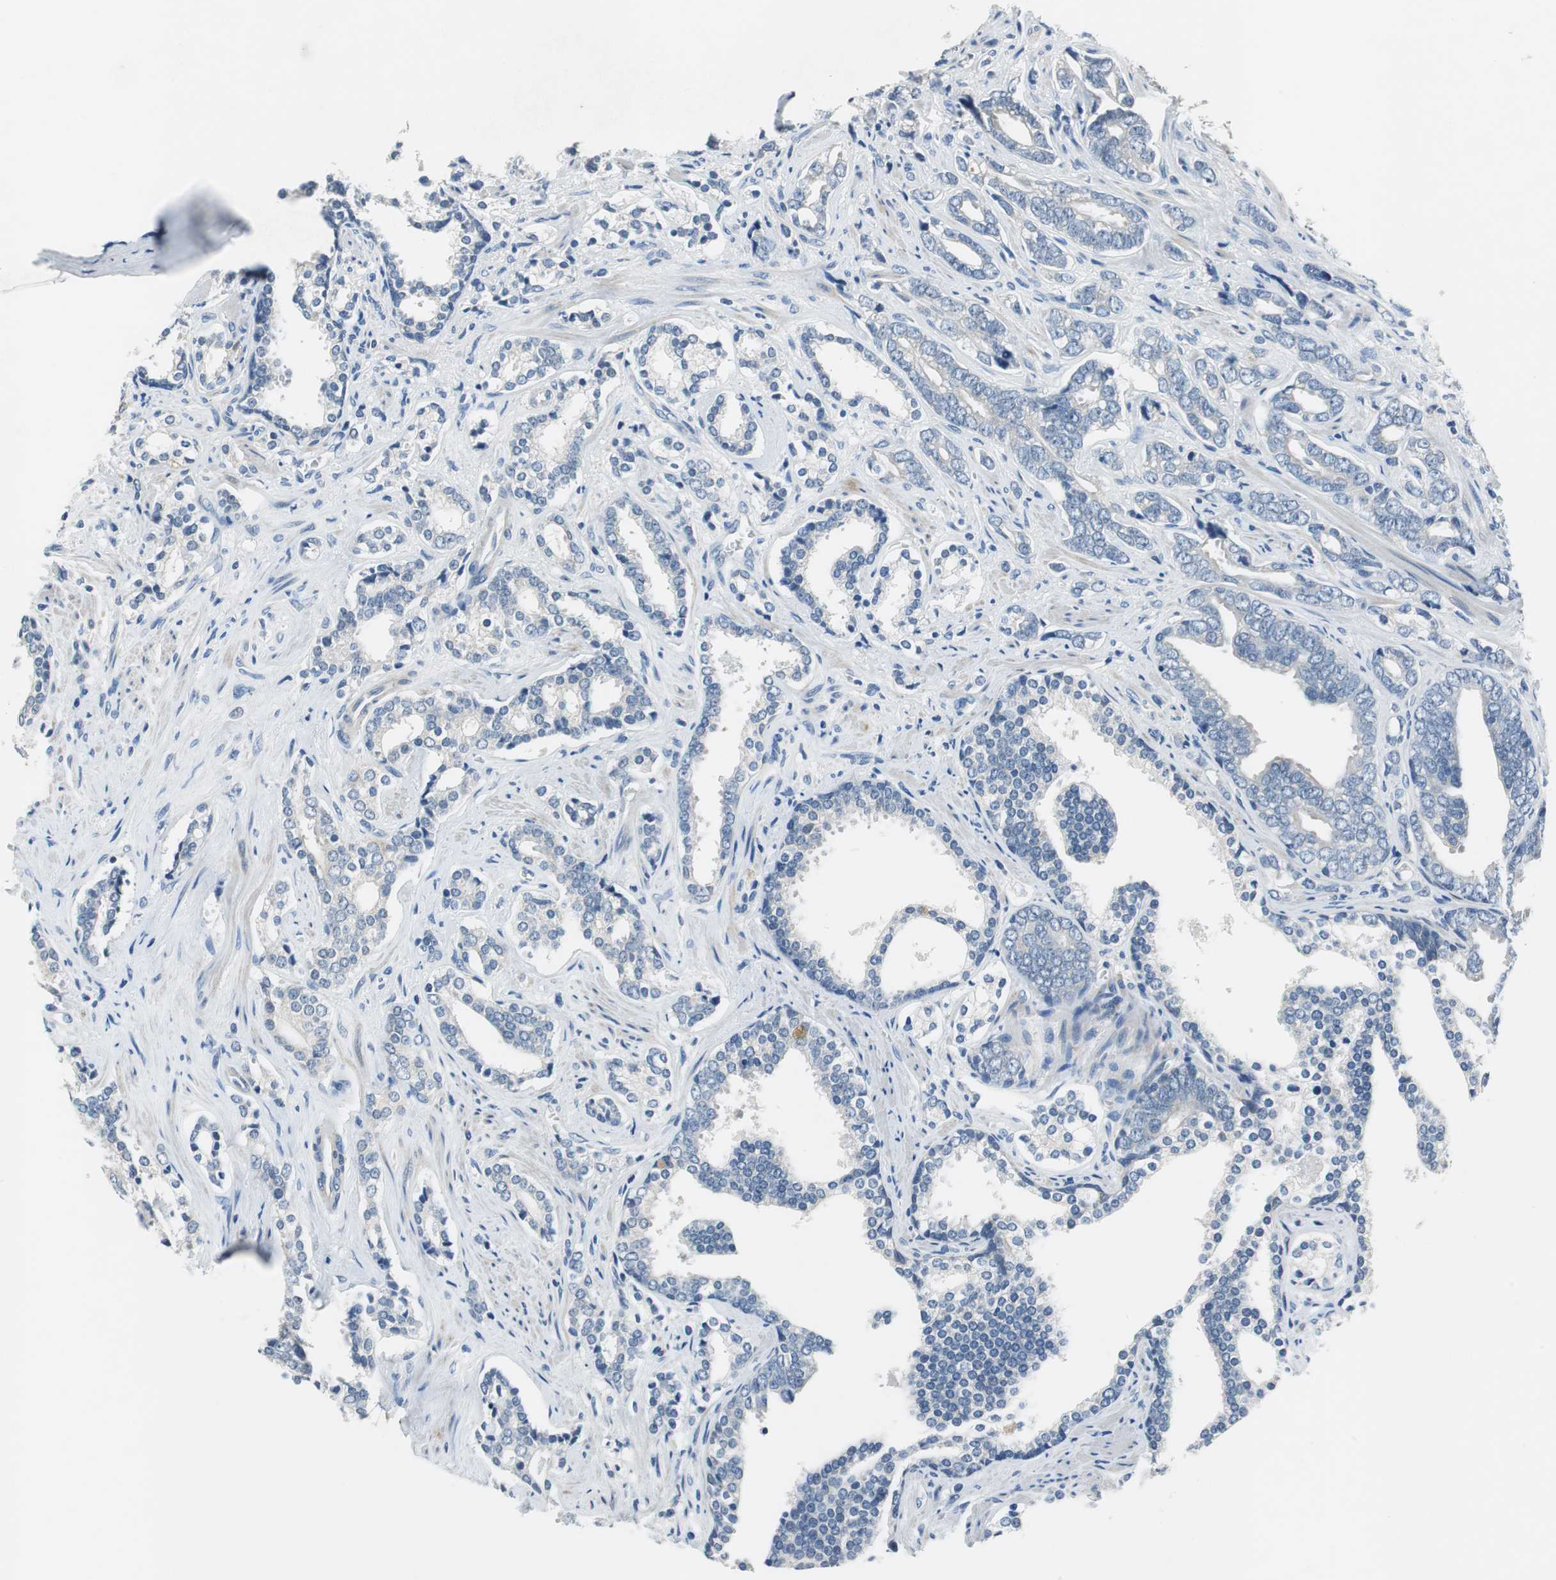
{"staining": {"intensity": "negative", "quantity": "none", "location": "none"}, "tissue": "prostate cancer", "cell_type": "Tumor cells", "image_type": "cancer", "snomed": [{"axis": "morphology", "description": "Adenocarcinoma, High grade"}, {"axis": "topography", "description": "Prostate"}], "caption": "DAB immunohistochemical staining of human high-grade adenocarcinoma (prostate) displays no significant positivity in tumor cells.", "gene": "FADS2", "patient": {"sex": "male", "age": 67}}